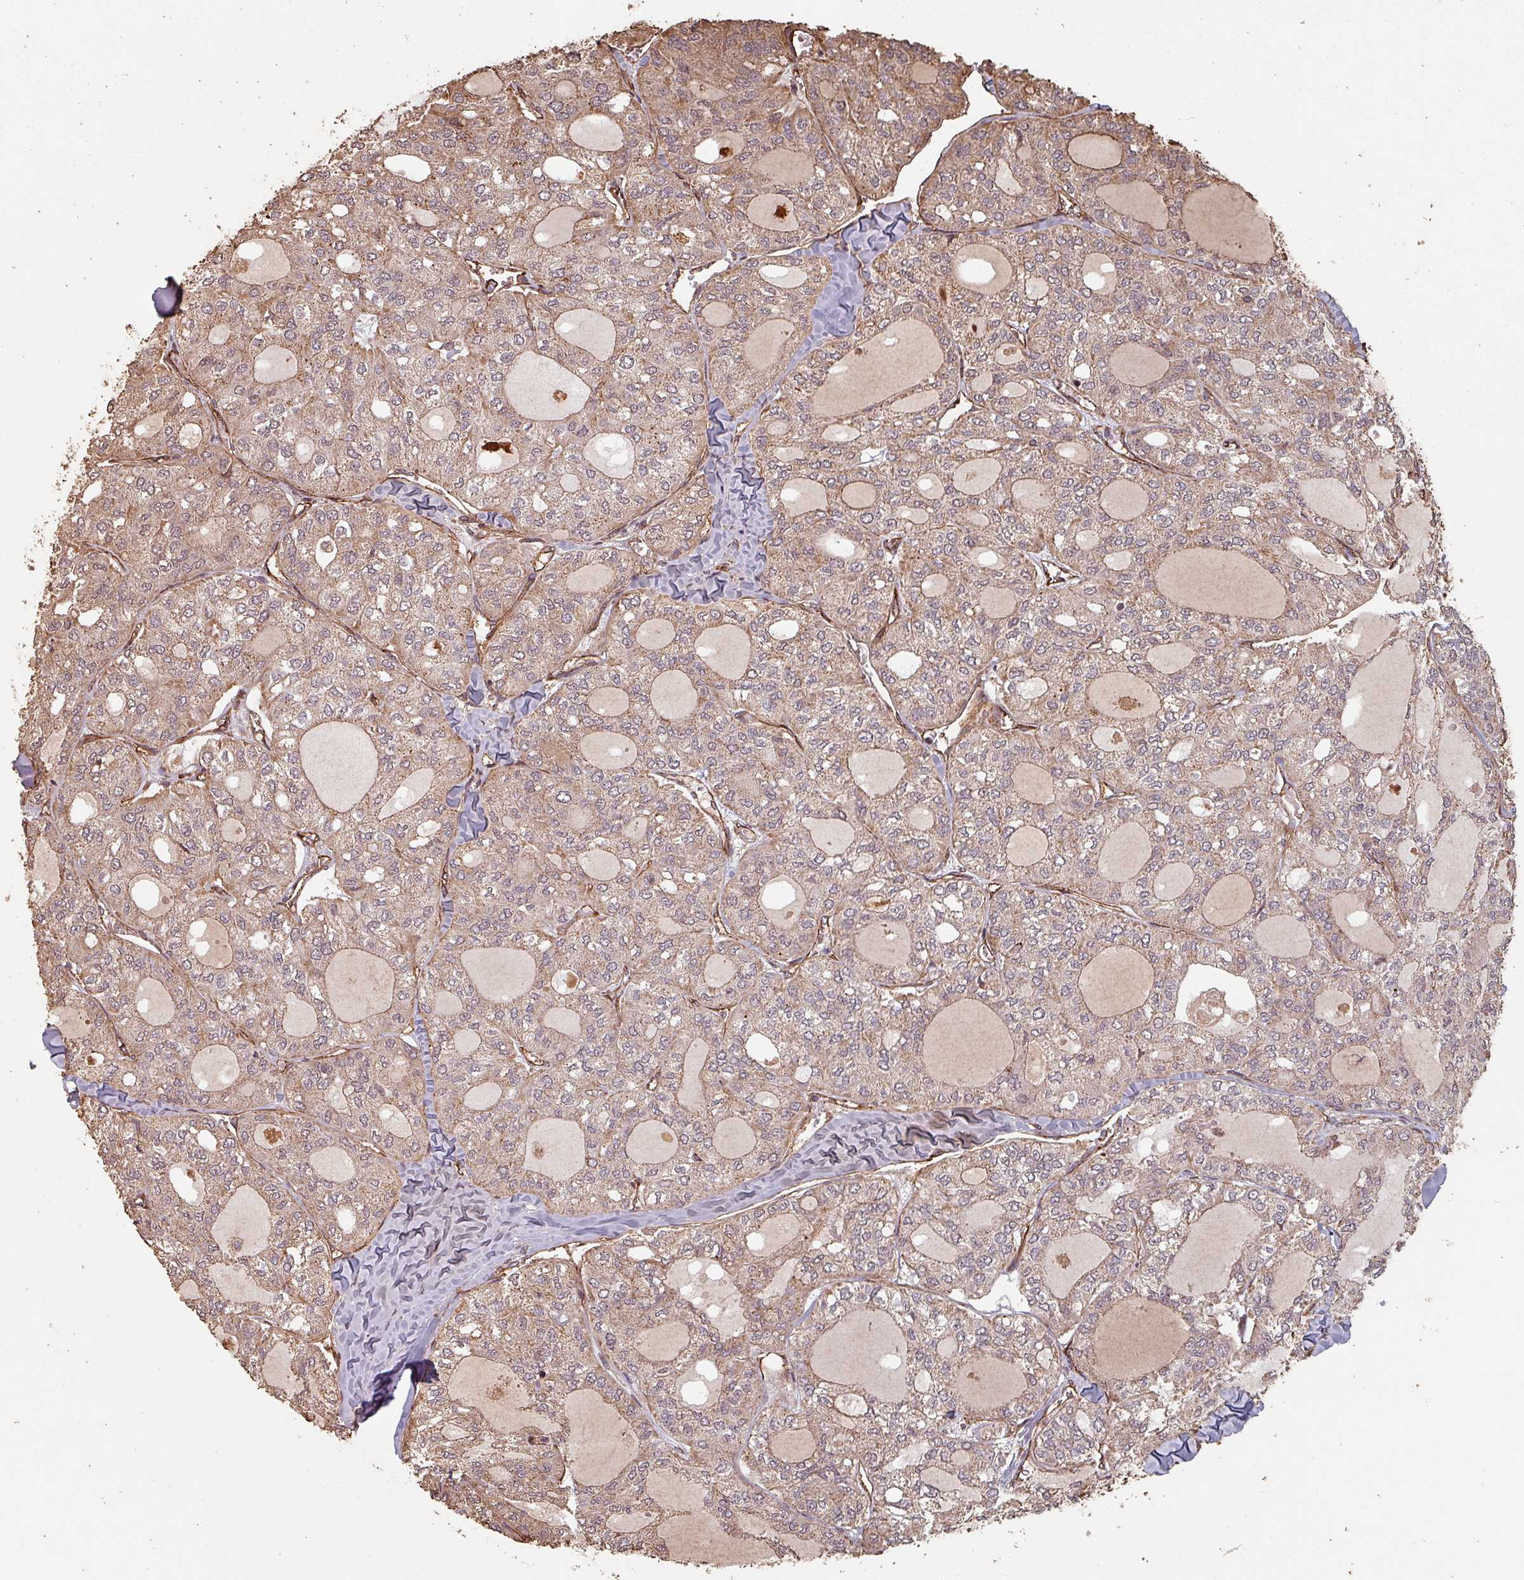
{"staining": {"intensity": "moderate", "quantity": ">75%", "location": "cytoplasmic/membranous"}, "tissue": "thyroid cancer", "cell_type": "Tumor cells", "image_type": "cancer", "snomed": [{"axis": "morphology", "description": "Follicular adenoma carcinoma, NOS"}, {"axis": "topography", "description": "Thyroid gland"}], "caption": "A brown stain shows moderate cytoplasmic/membranous staining of a protein in follicular adenoma carcinoma (thyroid) tumor cells.", "gene": "EID1", "patient": {"sex": "male", "age": 75}}